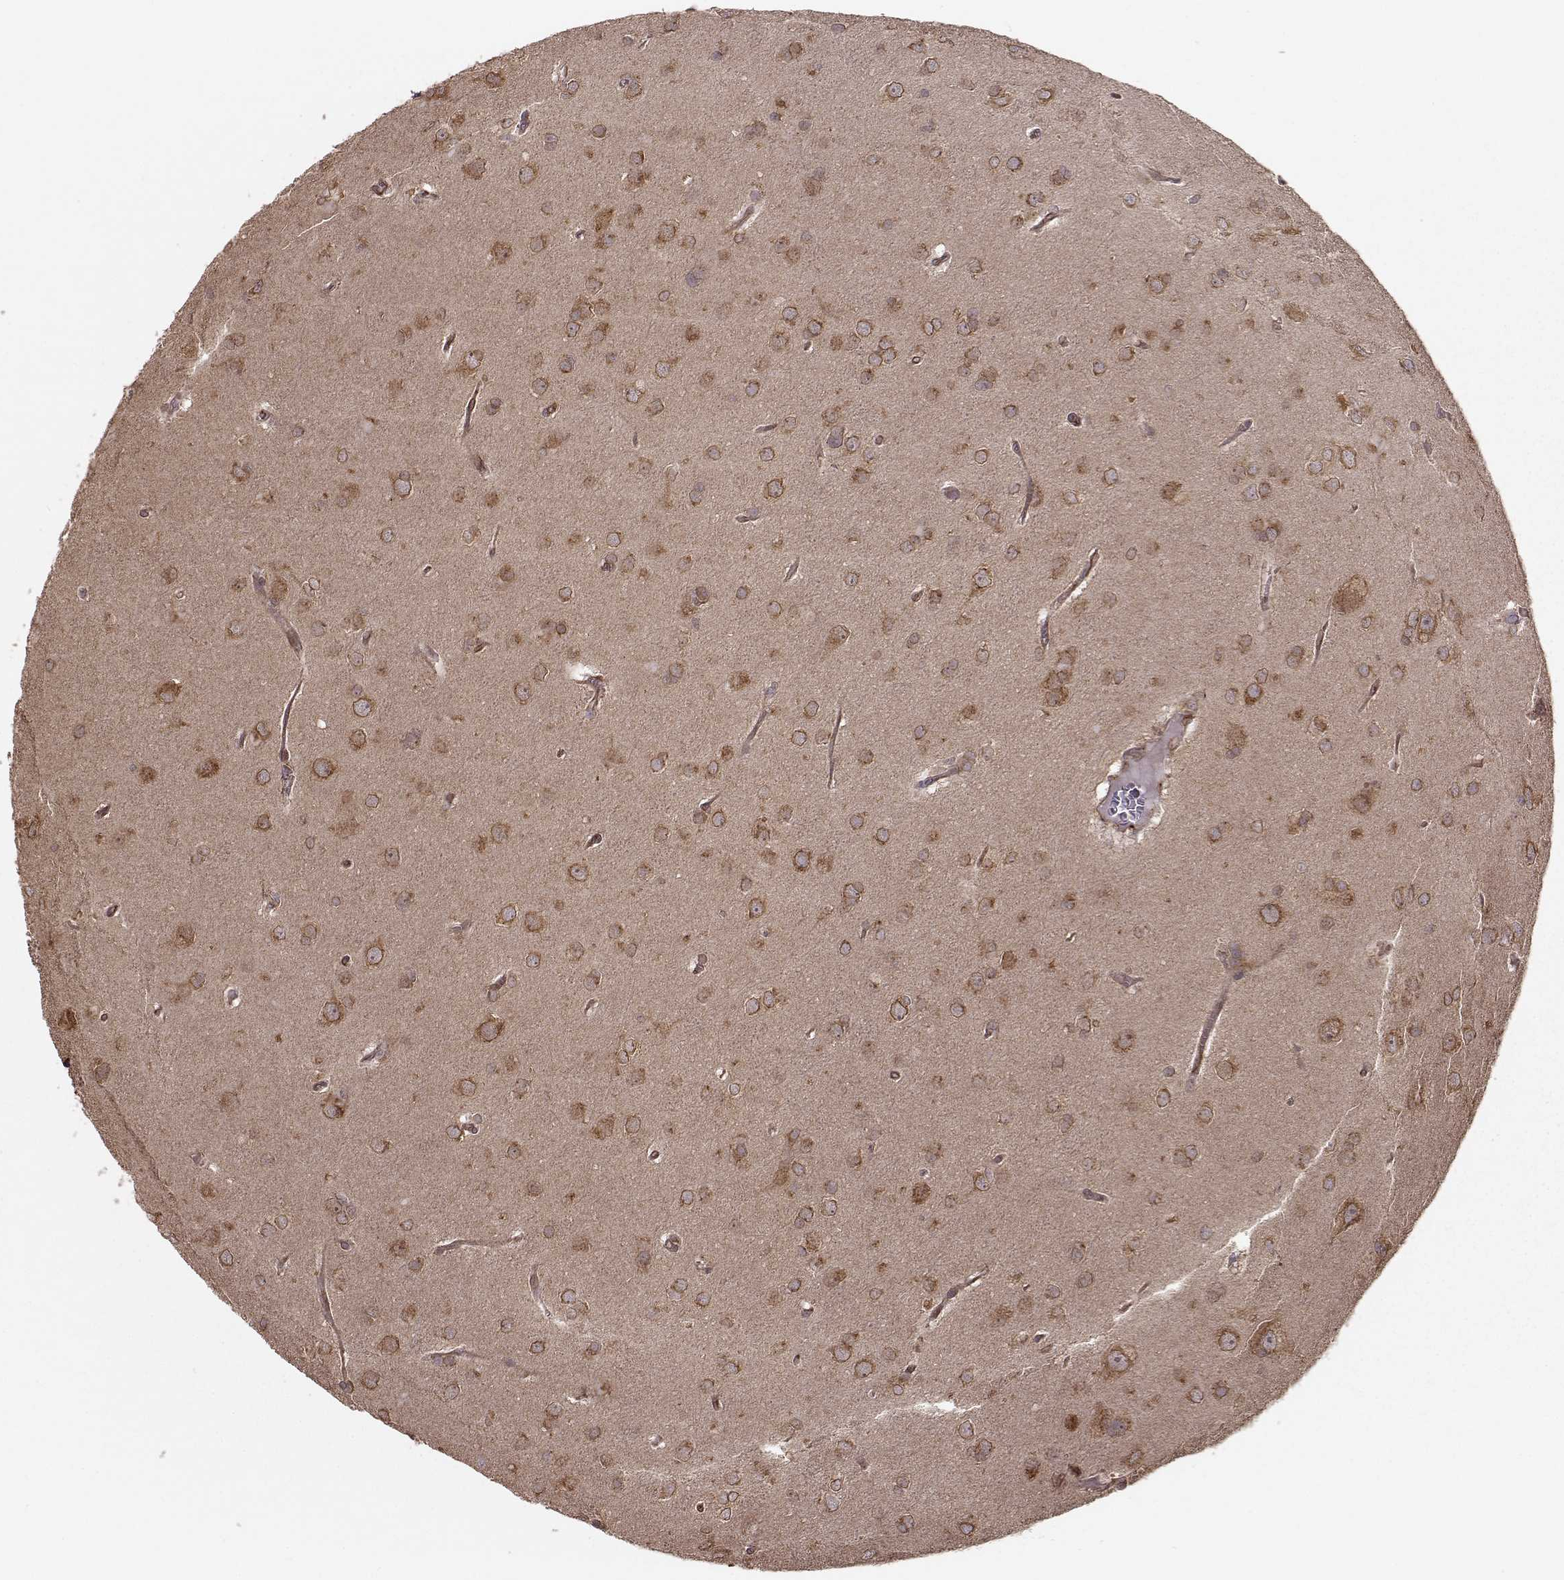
{"staining": {"intensity": "moderate", "quantity": ">75%", "location": "cytoplasmic/membranous"}, "tissue": "glioma", "cell_type": "Tumor cells", "image_type": "cancer", "snomed": [{"axis": "morphology", "description": "Glioma, malignant, Low grade"}, {"axis": "topography", "description": "Brain"}], "caption": "Immunohistochemistry (IHC) of malignant glioma (low-grade) displays medium levels of moderate cytoplasmic/membranous staining in about >75% of tumor cells.", "gene": "YIPF5", "patient": {"sex": "male", "age": 58}}